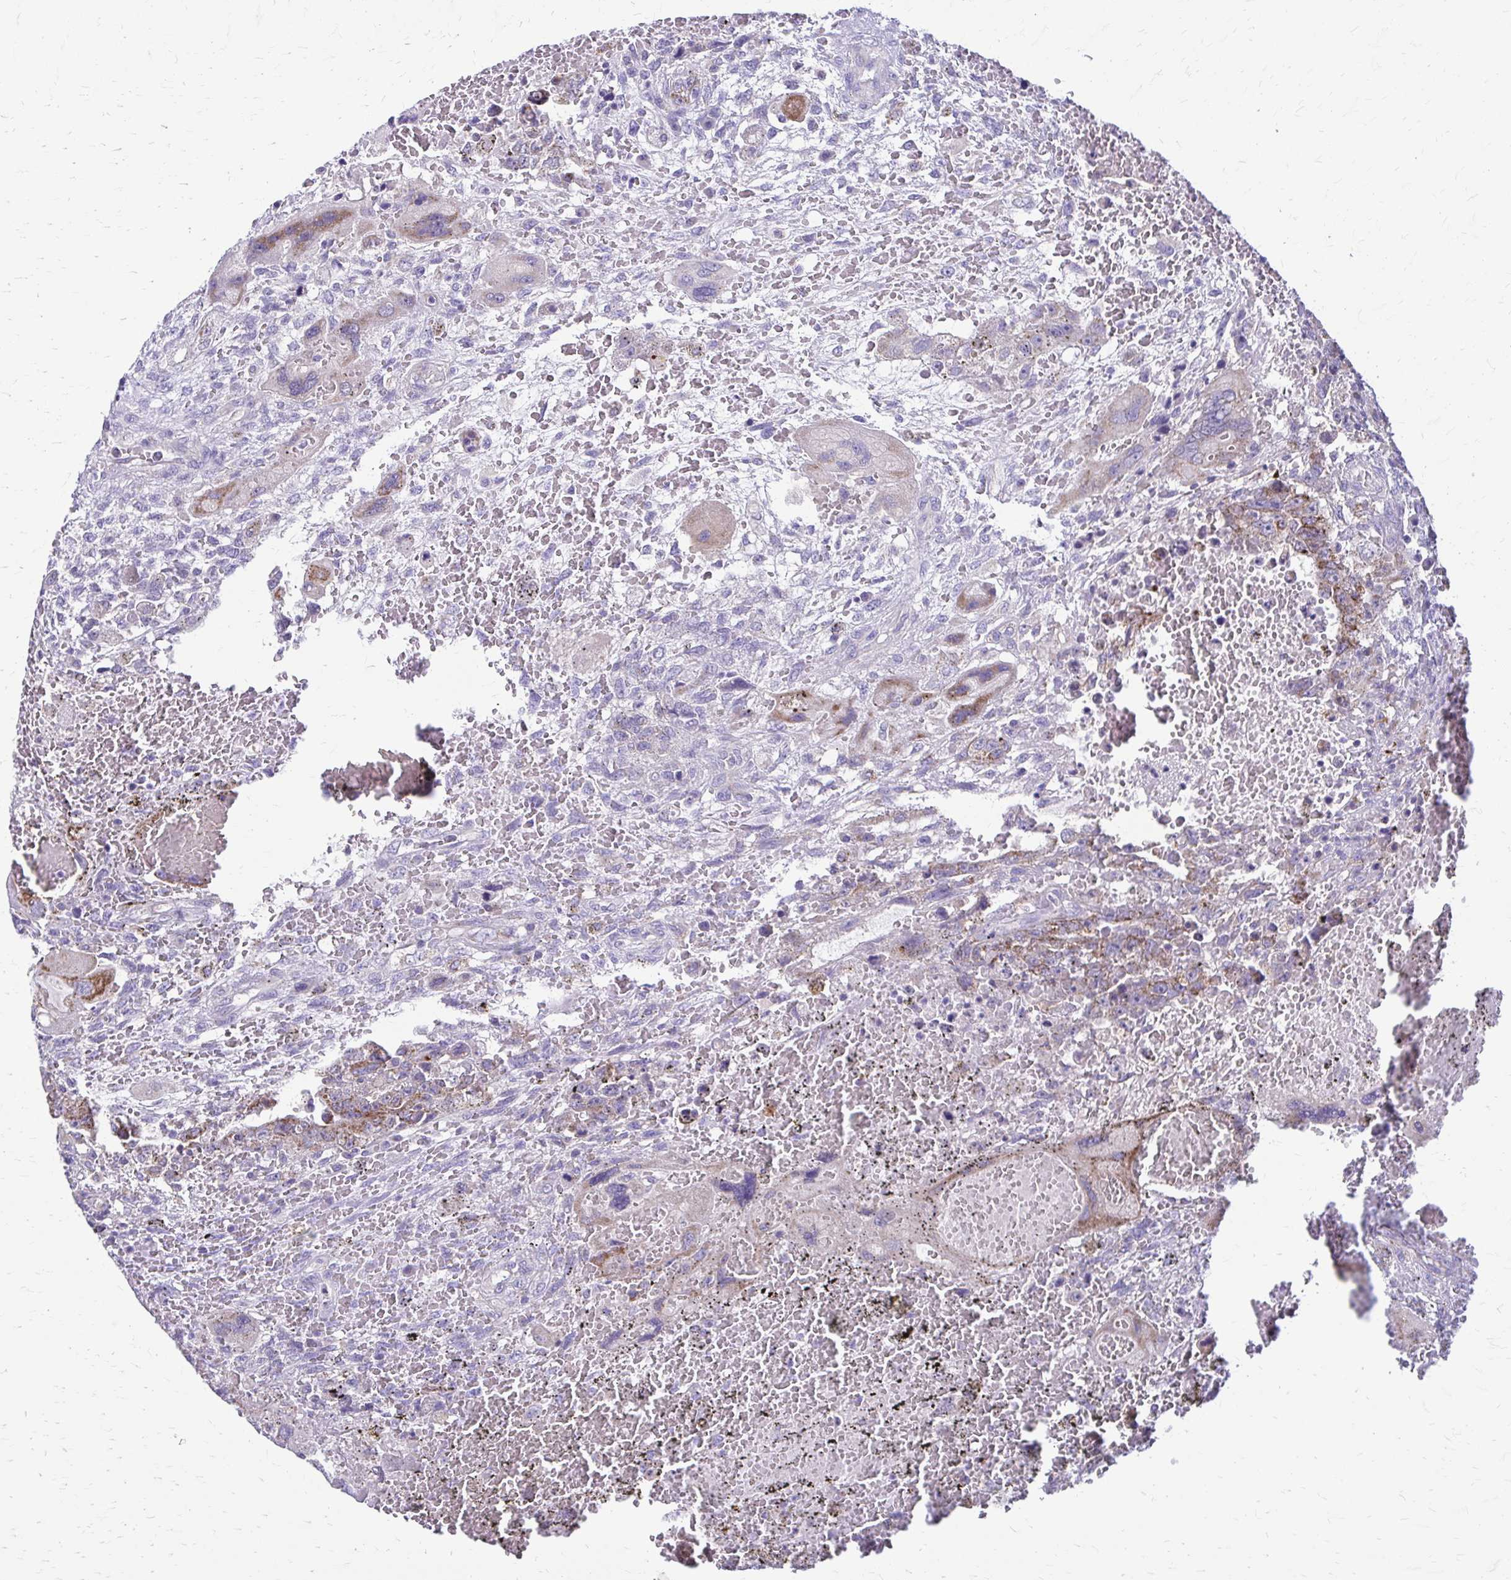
{"staining": {"intensity": "moderate", "quantity": "<25%", "location": "cytoplasmic/membranous"}, "tissue": "testis cancer", "cell_type": "Tumor cells", "image_type": "cancer", "snomed": [{"axis": "morphology", "description": "Carcinoma, Embryonal, NOS"}, {"axis": "topography", "description": "Testis"}], "caption": "Testis embryonal carcinoma was stained to show a protein in brown. There is low levels of moderate cytoplasmic/membranous positivity in approximately <25% of tumor cells.", "gene": "SAMD13", "patient": {"sex": "male", "age": 26}}